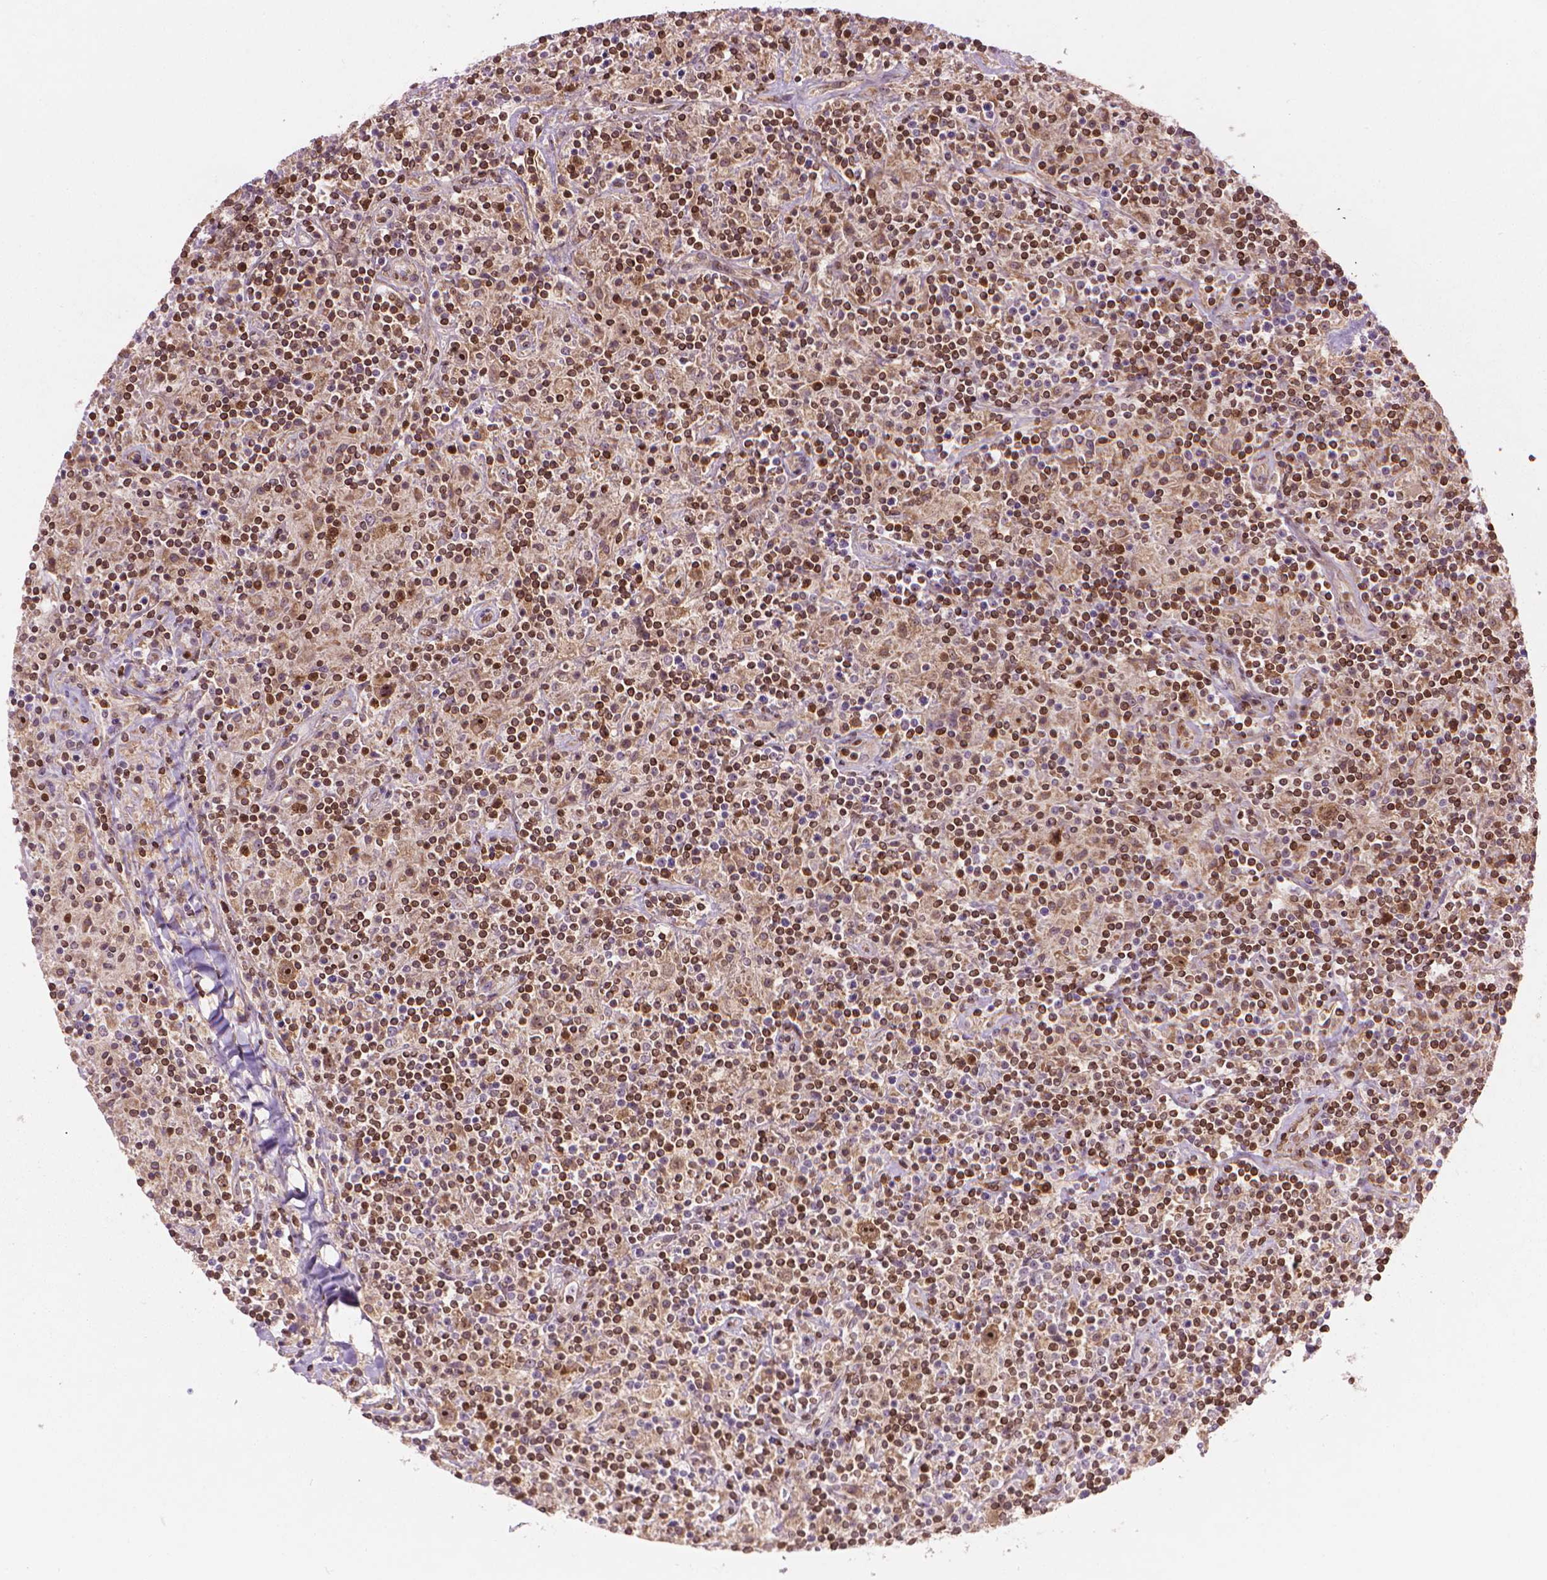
{"staining": {"intensity": "moderate", "quantity": ">75%", "location": "cytoplasmic/membranous,nuclear"}, "tissue": "lymphoma", "cell_type": "Tumor cells", "image_type": "cancer", "snomed": [{"axis": "morphology", "description": "Hodgkin's disease, NOS"}, {"axis": "topography", "description": "Lymph node"}], "caption": "A histopathology image showing moderate cytoplasmic/membranous and nuclear positivity in approximately >75% of tumor cells in lymphoma, as visualized by brown immunohistochemical staining.", "gene": "SMC2", "patient": {"sex": "male", "age": 70}}